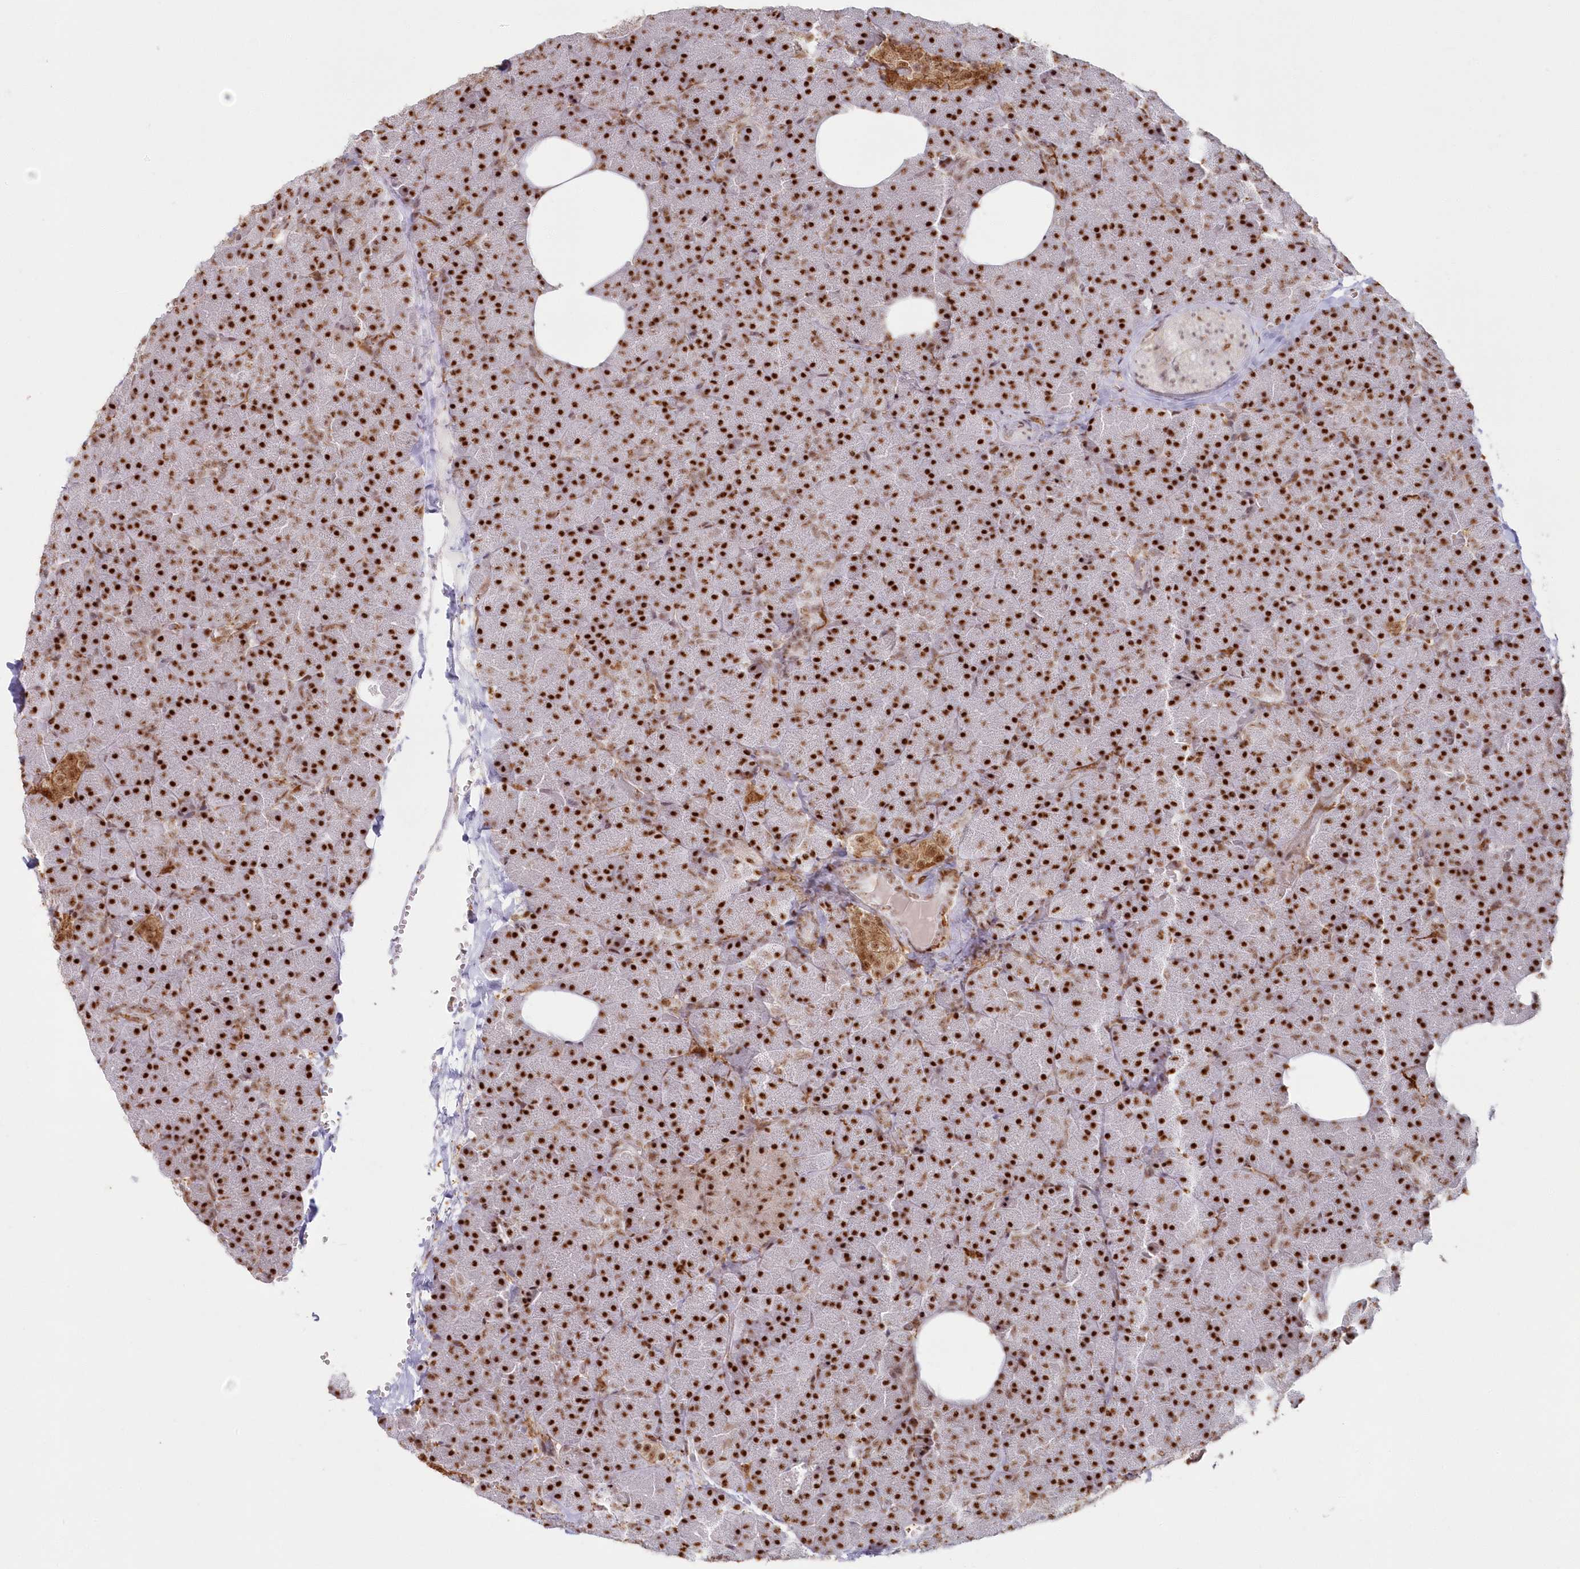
{"staining": {"intensity": "strong", "quantity": ">75%", "location": "nuclear"}, "tissue": "pancreas", "cell_type": "Exocrine glandular cells", "image_type": "normal", "snomed": [{"axis": "morphology", "description": "Normal tissue, NOS"}, {"axis": "morphology", "description": "Carcinoid, malignant, NOS"}, {"axis": "topography", "description": "Pancreas"}], "caption": "A histopathology image of human pancreas stained for a protein exhibits strong nuclear brown staining in exocrine glandular cells.", "gene": "DDX46", "patient": {"sex": "female", "age": 35}}